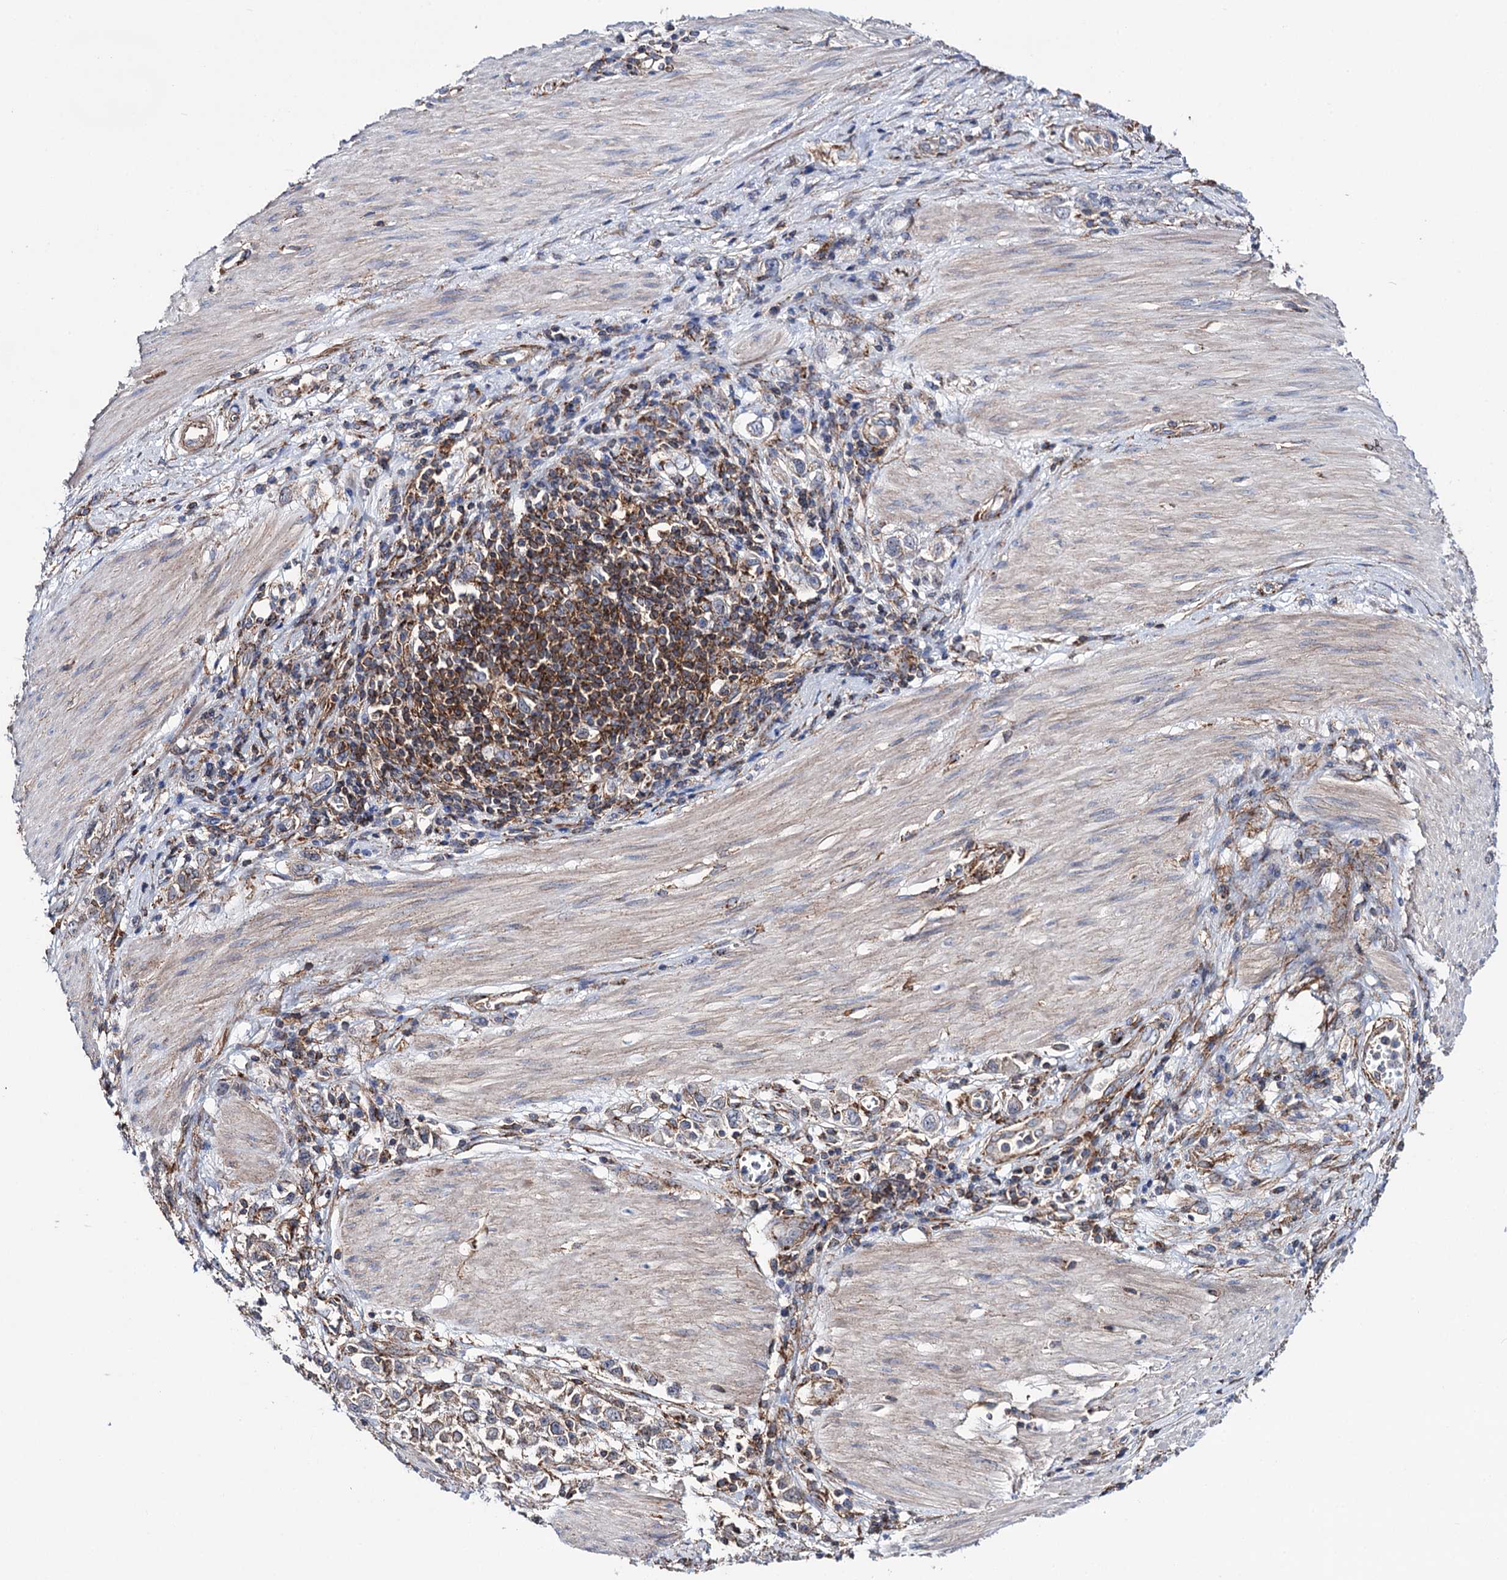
{"staining": {"intensity": "weak", "quantity": "<25%", "location": "cytoplasmic/membranous"}, "tissue": "stomach cancer", "cell_type": "Tumor cells", "image_type": "cancer", "snomed": [{"axis": "morphology", "description": "Adenocarcinoma, NOS"}, {"axis": "topography", "description": "Stomach"}], "caption": "A high-resolution photomicrograph shows IHC staining of stomach cancer (adenocarcinoma), which demonstrates no significant positivity in tumor cells. Nuclei are stained in blue.", "gene": "DEF6", "patient": {"sex": "female", "age": 76}}